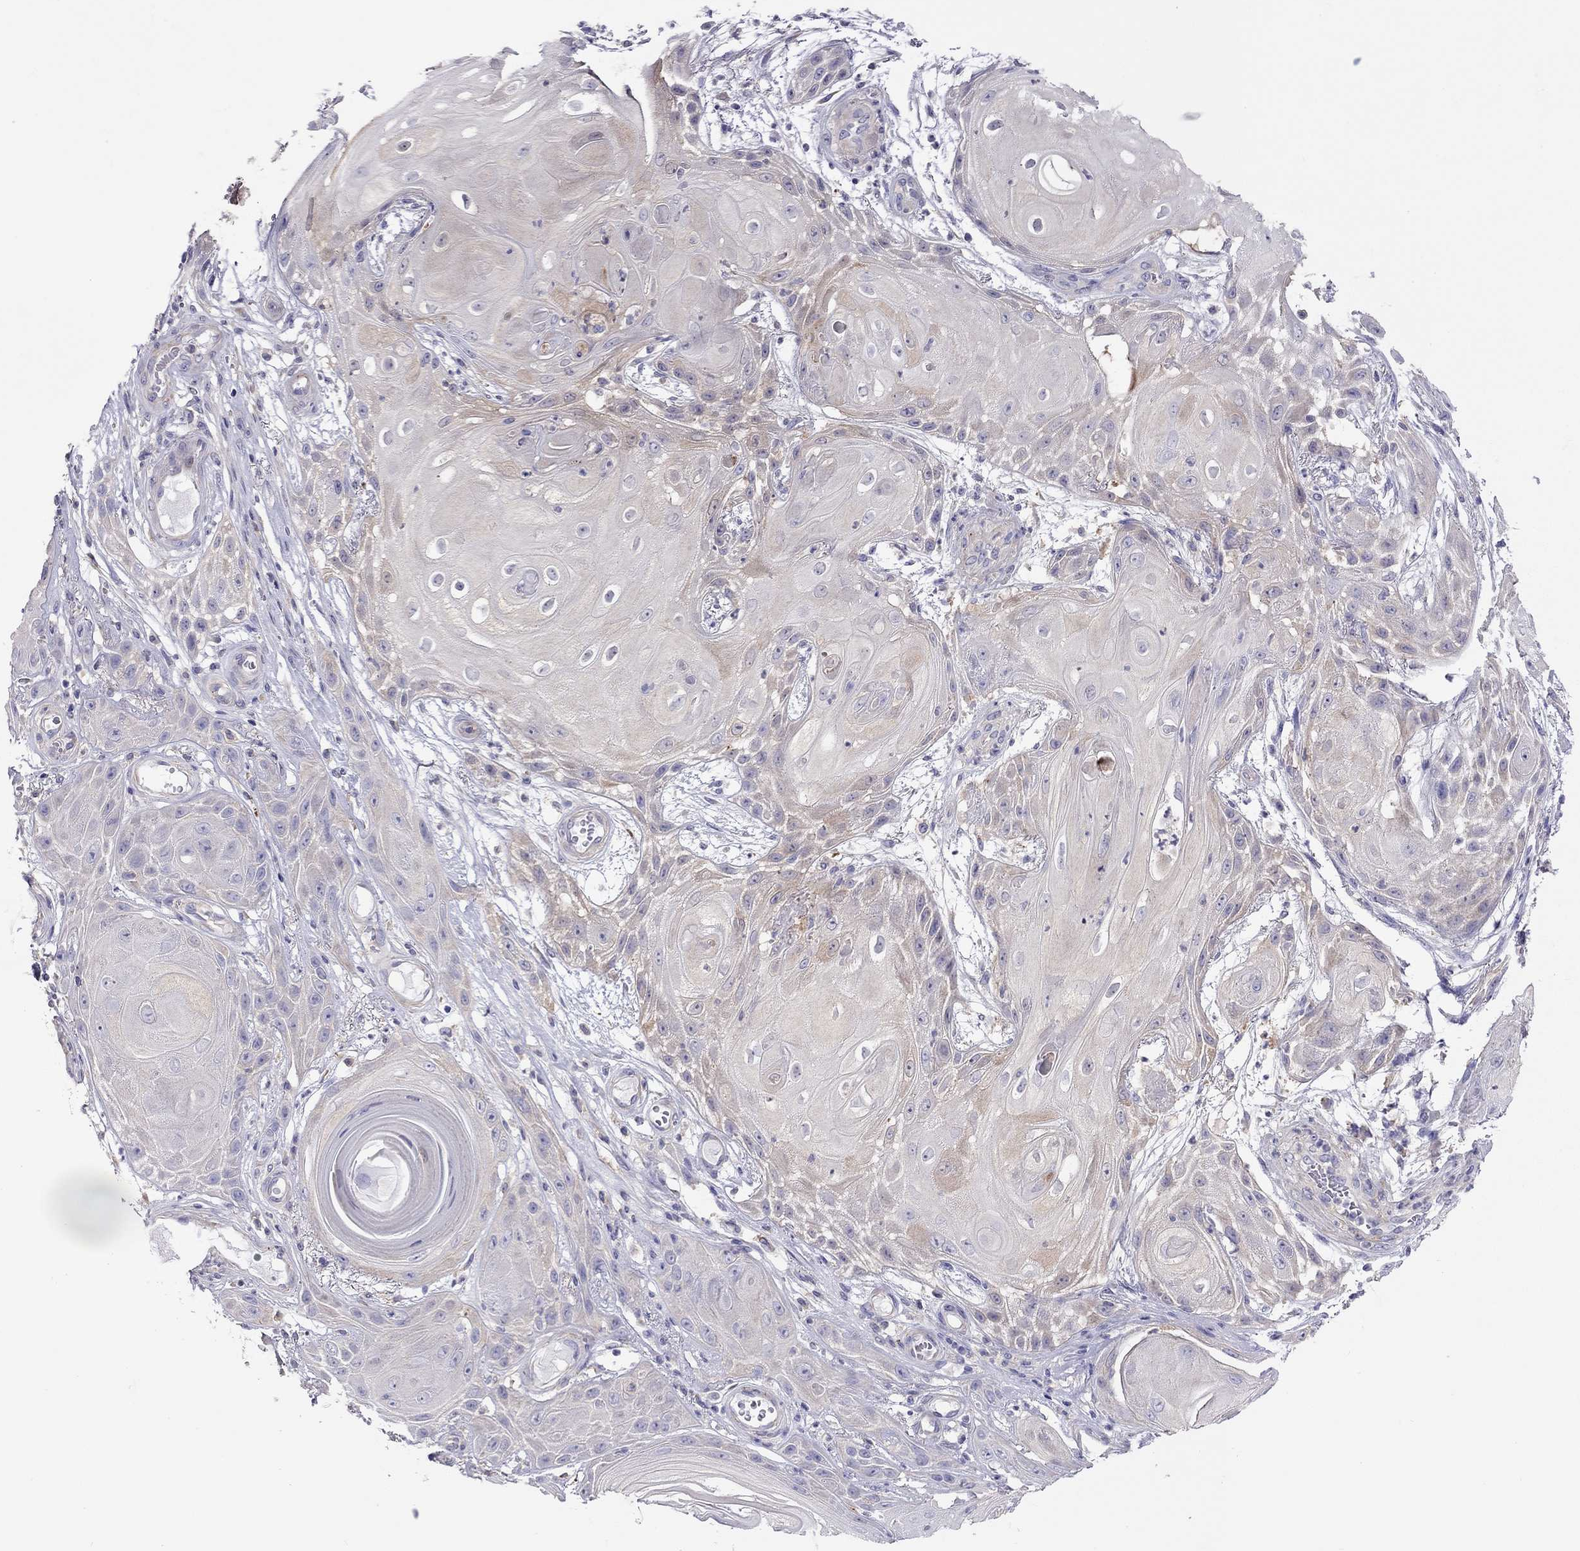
{"staining": {"intensity": "weak", "quantity": "<25%", "location": "cytoplasmic/membranous"}, "tissue": "skin cancer", "cell_type": "Tumor cells", "image_type": "cancer", "snomed": [{"axis": "morphology", "description": "Squamous cell carcinoma, NOS"}, {"axis": "topography", "description": "Skin"}], "caption": "The histopathology image reveals no staining of tumor cells in skin squamous cell carcinoma.", "gene": "ALOX15B", "patient": {"sex": "male", "age": 62}}